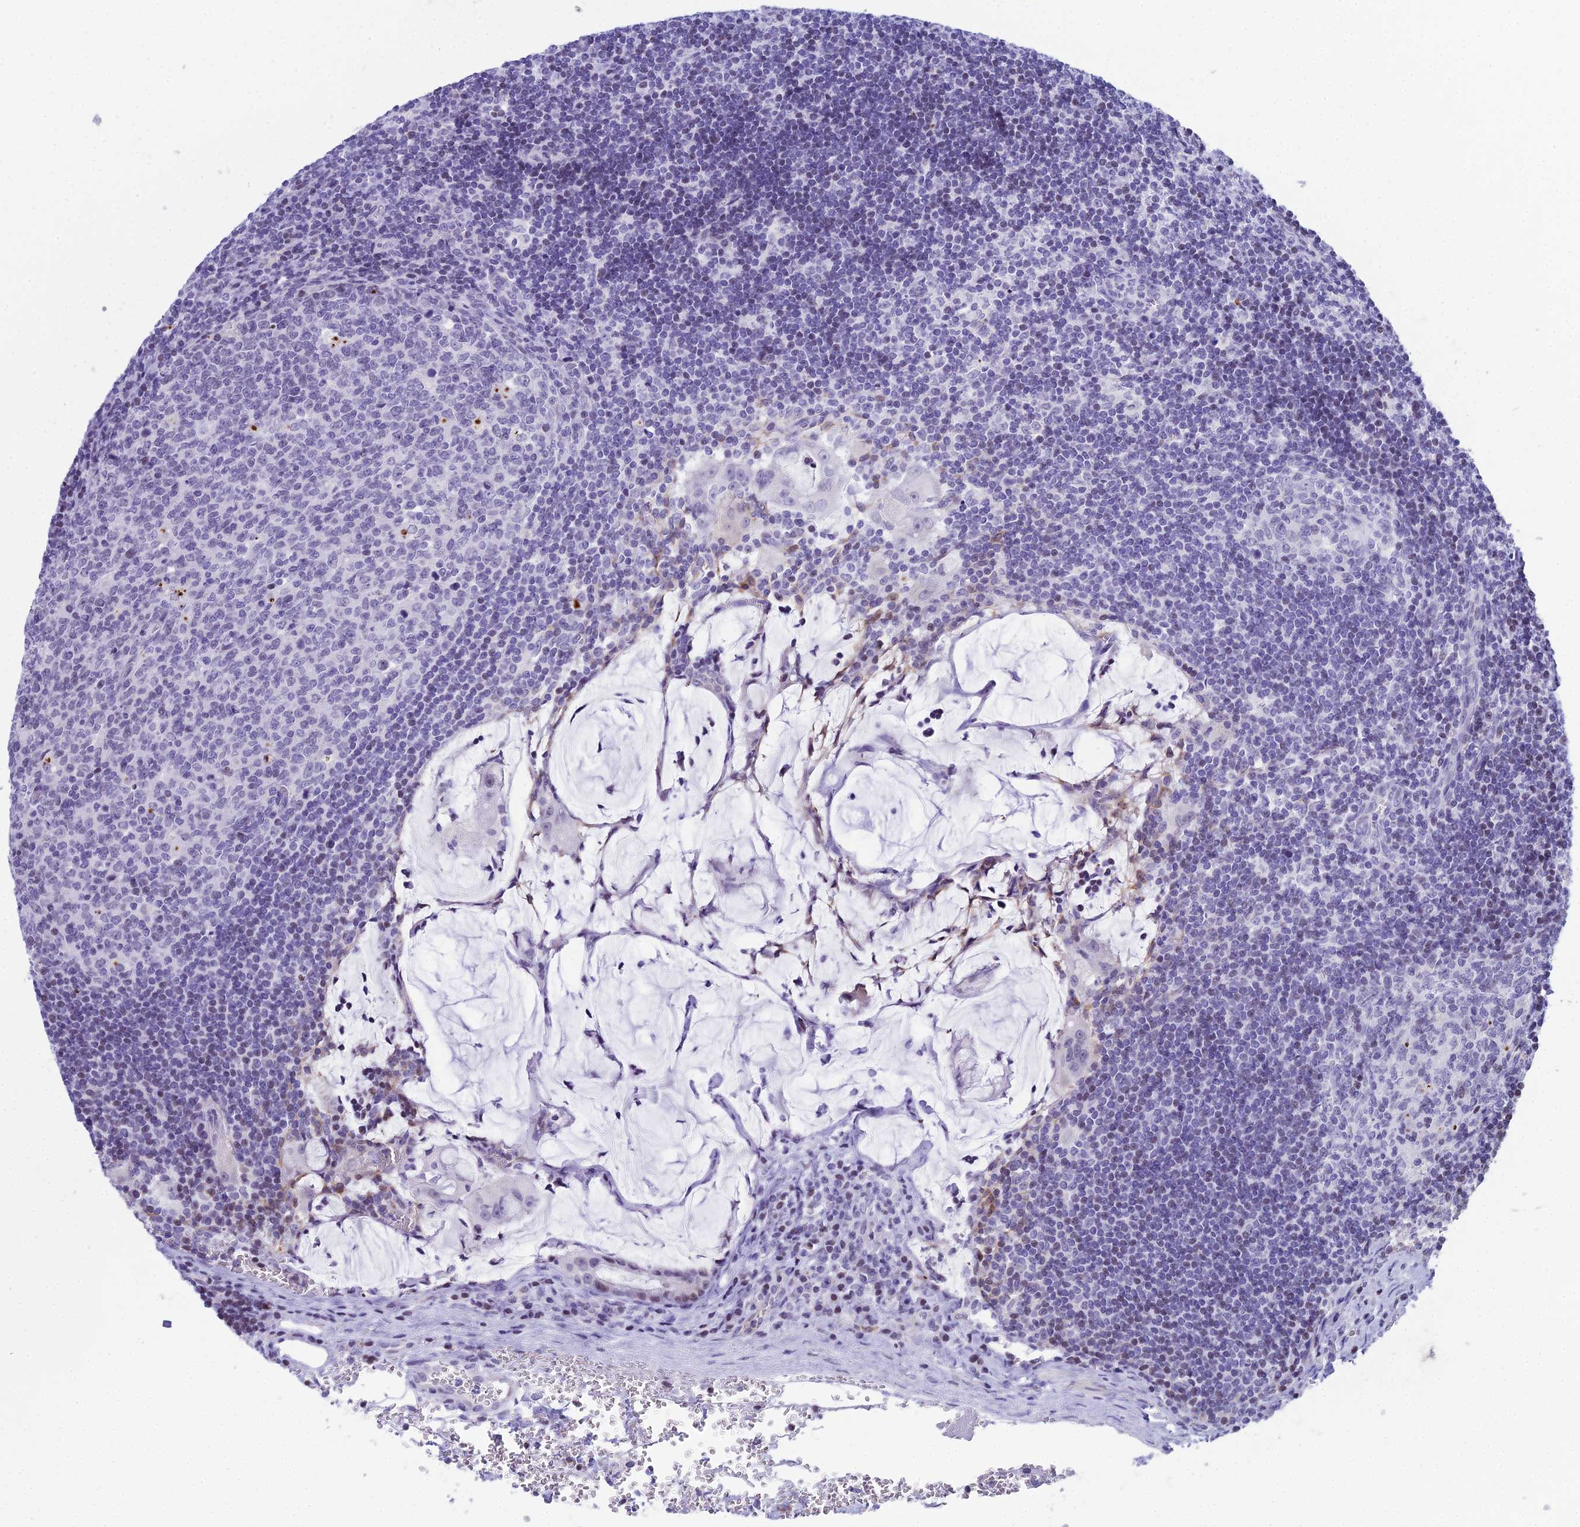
{"staining": {"intensity": "negative", "quantity": "none", "location": "none"}, "tissue": "lymph node", "cell_type": "Germinal center cells", "image_type": "normal", "snomed": [{"axis": "morphology", "description": "Normal tissue, NOS"}, {"axis": "topography", "description": "Lymph node"}], "caption": "Benign lymph node was stained to show a protein in brown. There is no significant expression in germinal center cells. (Stains: DAB immunohistochemistry (IHC) with hematoxylin counter stain, Microscopy: brightfield microscopy at high magnification).", "gene": "CC2D2A", "patient": {"sex": "female", "age": 73}}